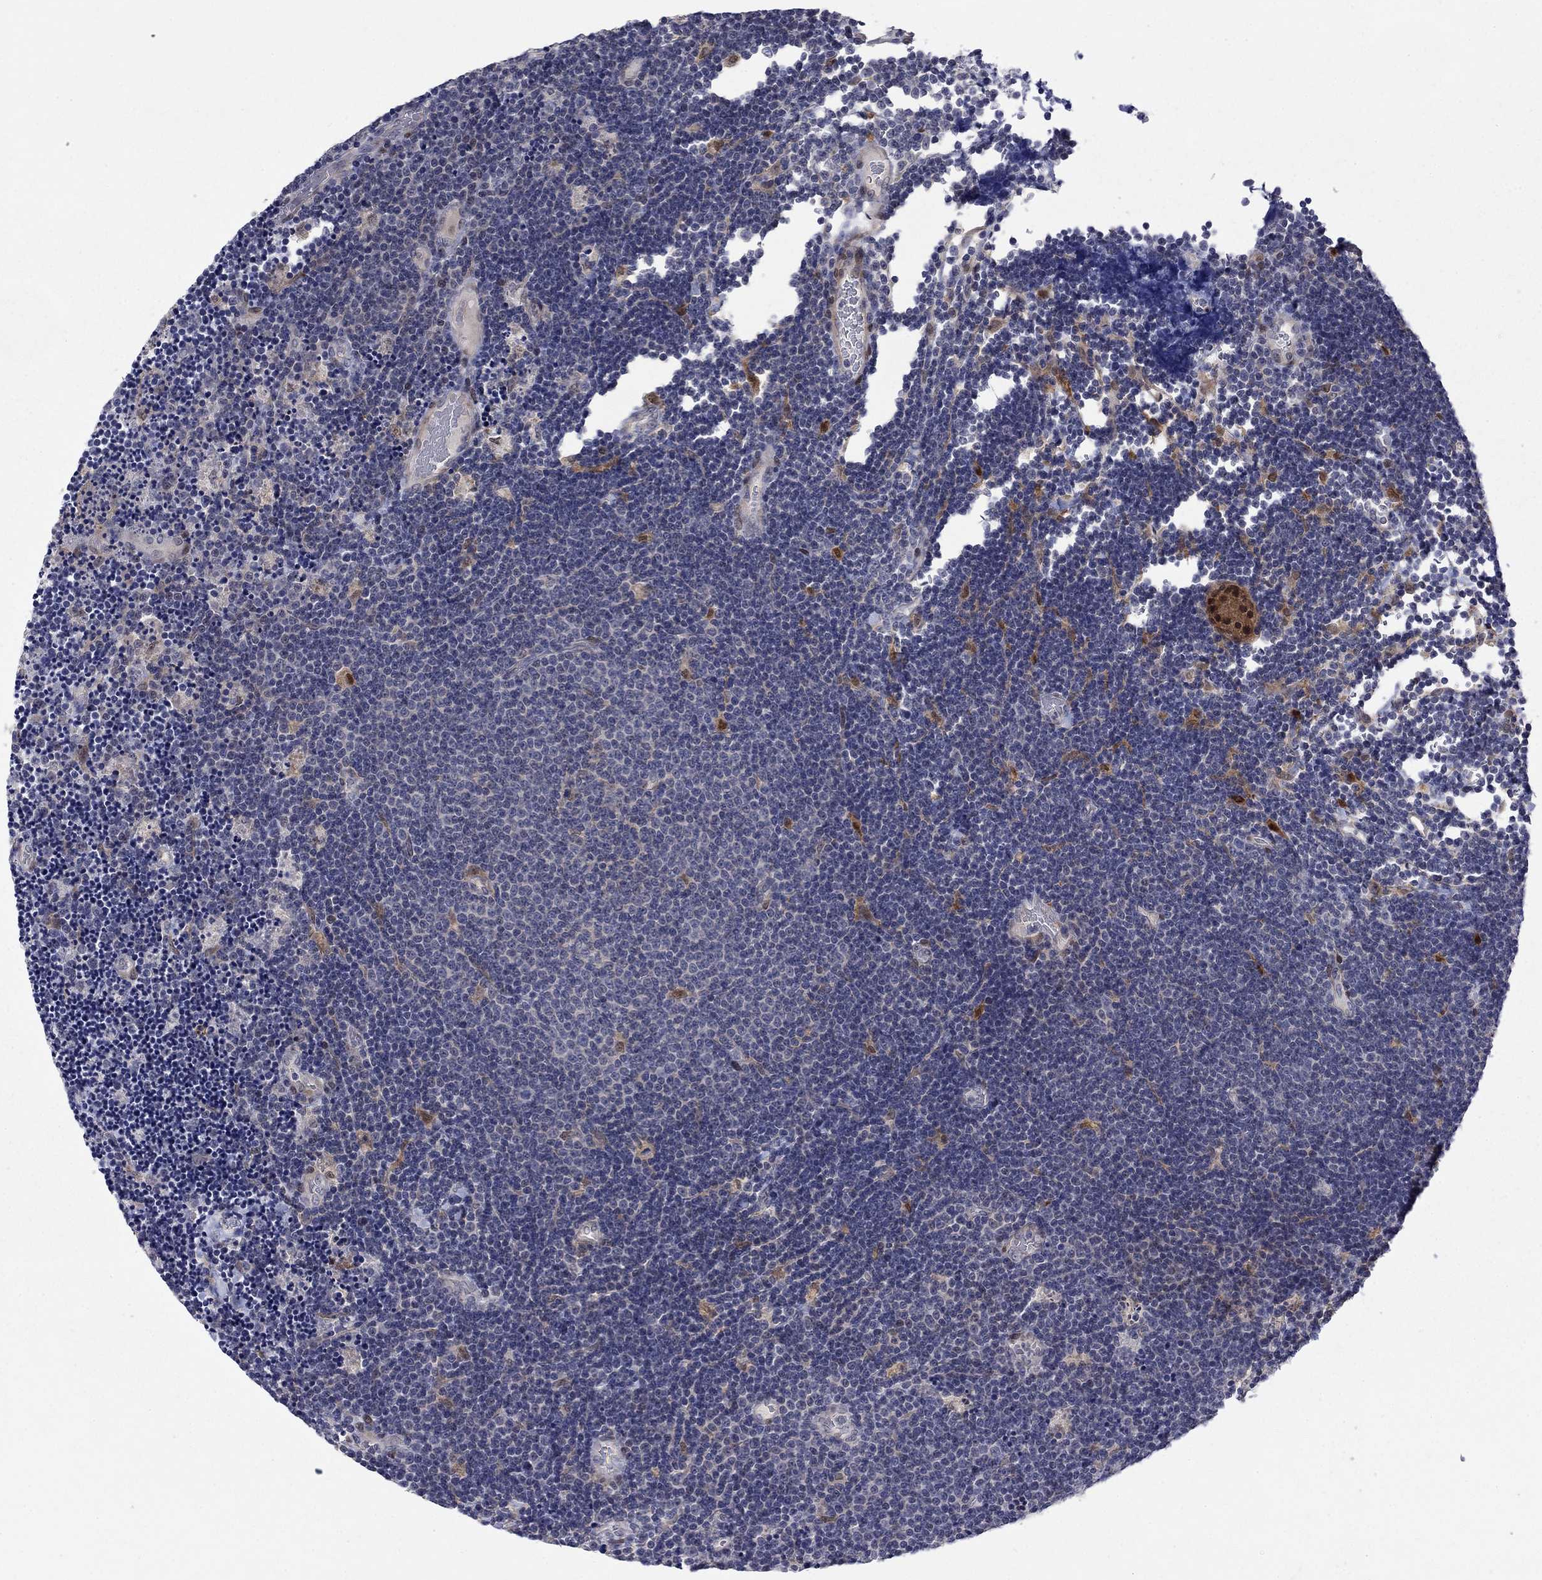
{"staining": {"intensity": "moderate", "quantity": "<25%", "location": "nuclear"}, "tissue": "lymphoma", "cell_type": "Tumor cells", "image_type": "cancer", "snomed": [{"axis": "morphology", "description": "Malignant lymphoma, non-Hodgkin's type, Low grade"}, {"axis": "topography", "description": "Brain"}], "caption": "Immunohistochemical staining of low-grade malignant lymphoma, non-Hodgkin's type reveals low levels of moderate nuclear expression in approximately <25% of tumor cells.", "gene": "CBR1", "patient": {"sex": "female", "age": 66}}